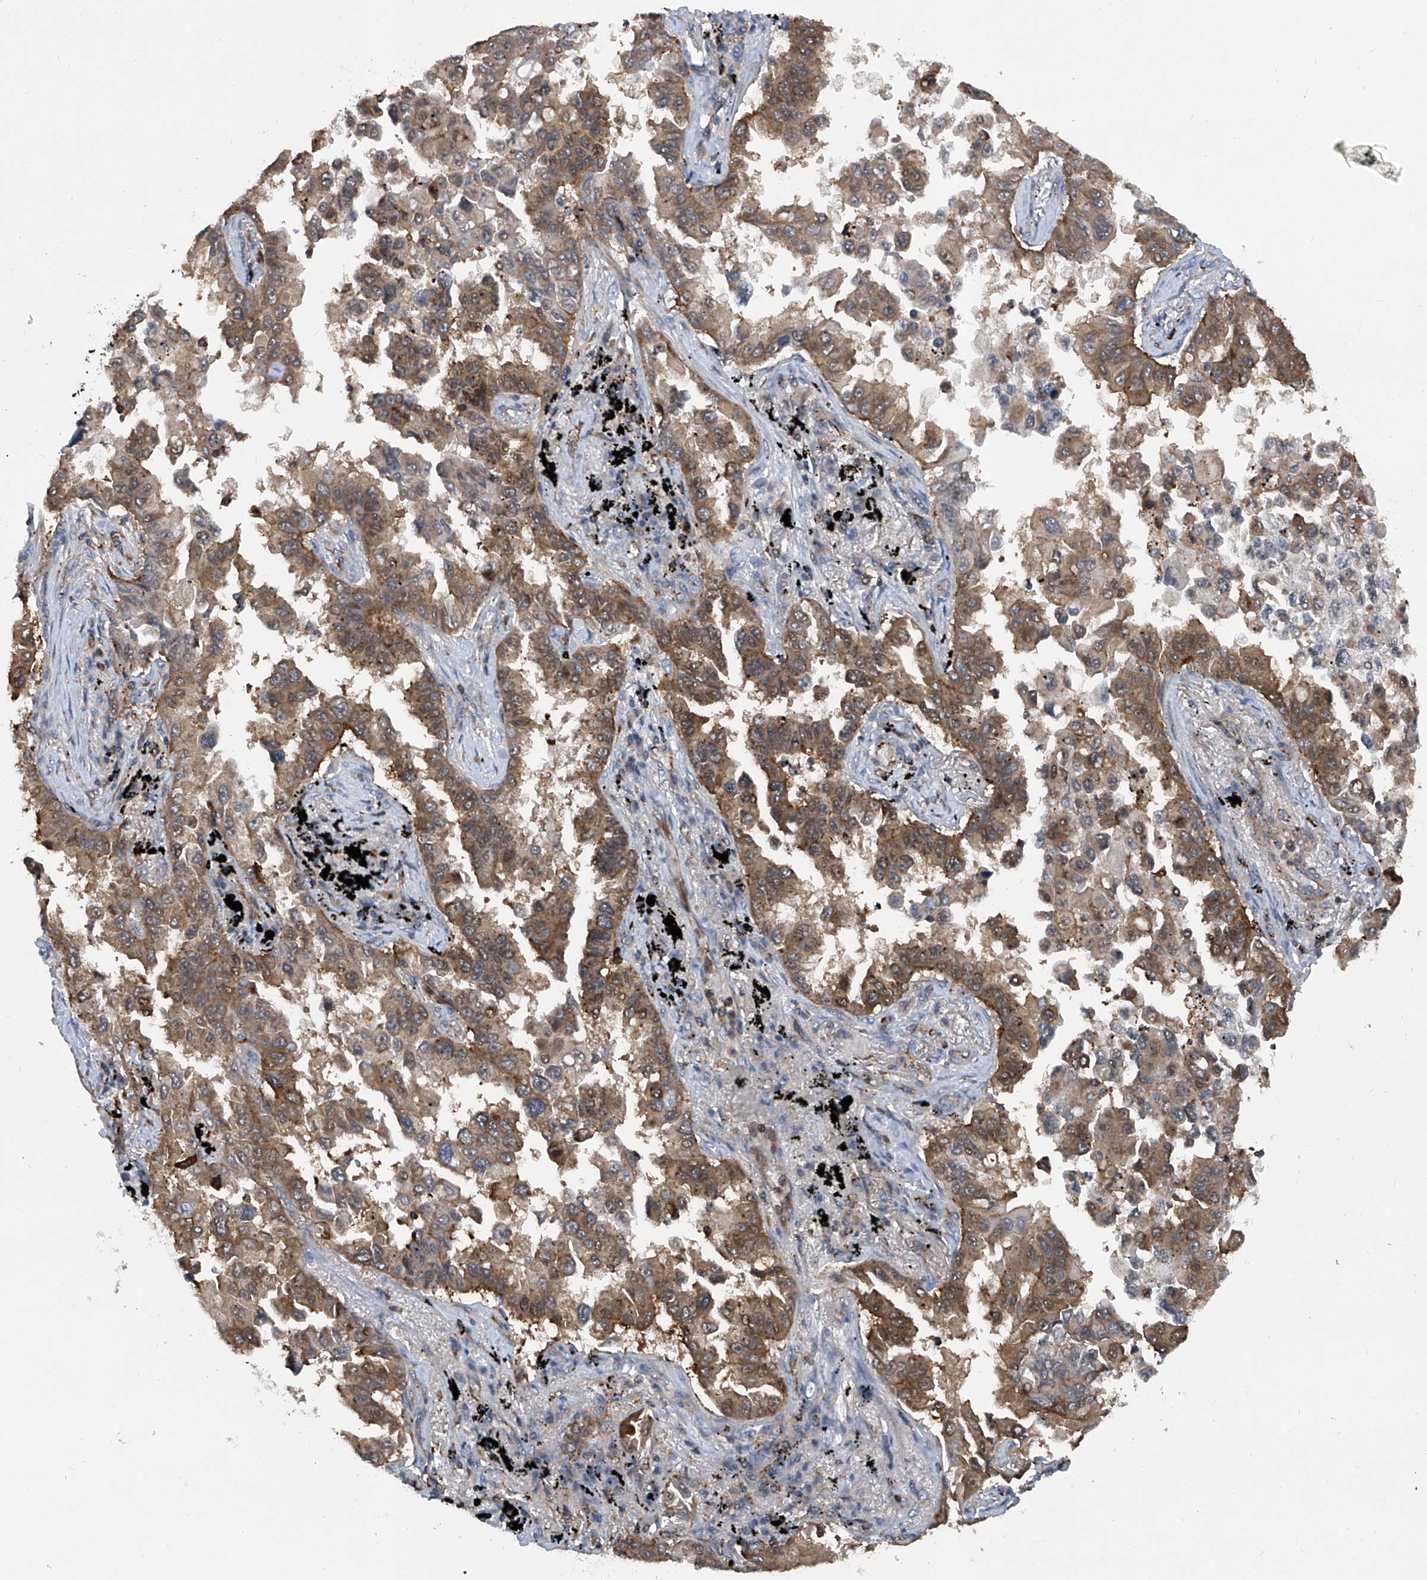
{"staining": {"intensity": "moderate", "quantity": ">75%", "location": "cytoplasmic/membranous"}, "tissue": "lung cancer", "cell_type": "Tumor cells", "image_type": "cancer", "snomed": [{"axis": "morphology", "description": "Adenocarcinoma, NOS"}, {"axis": "topography", "description": "Lung"}], "caption": "The histopathology image reveals immunohistochemical staining of adenocarcinoma (lung). There is moderate cytoplasmic/membranous expression is identified in about >75% of tumor cells.", "gene": "NT5C3A", "patient": {"sex": "female", "age": 67}}